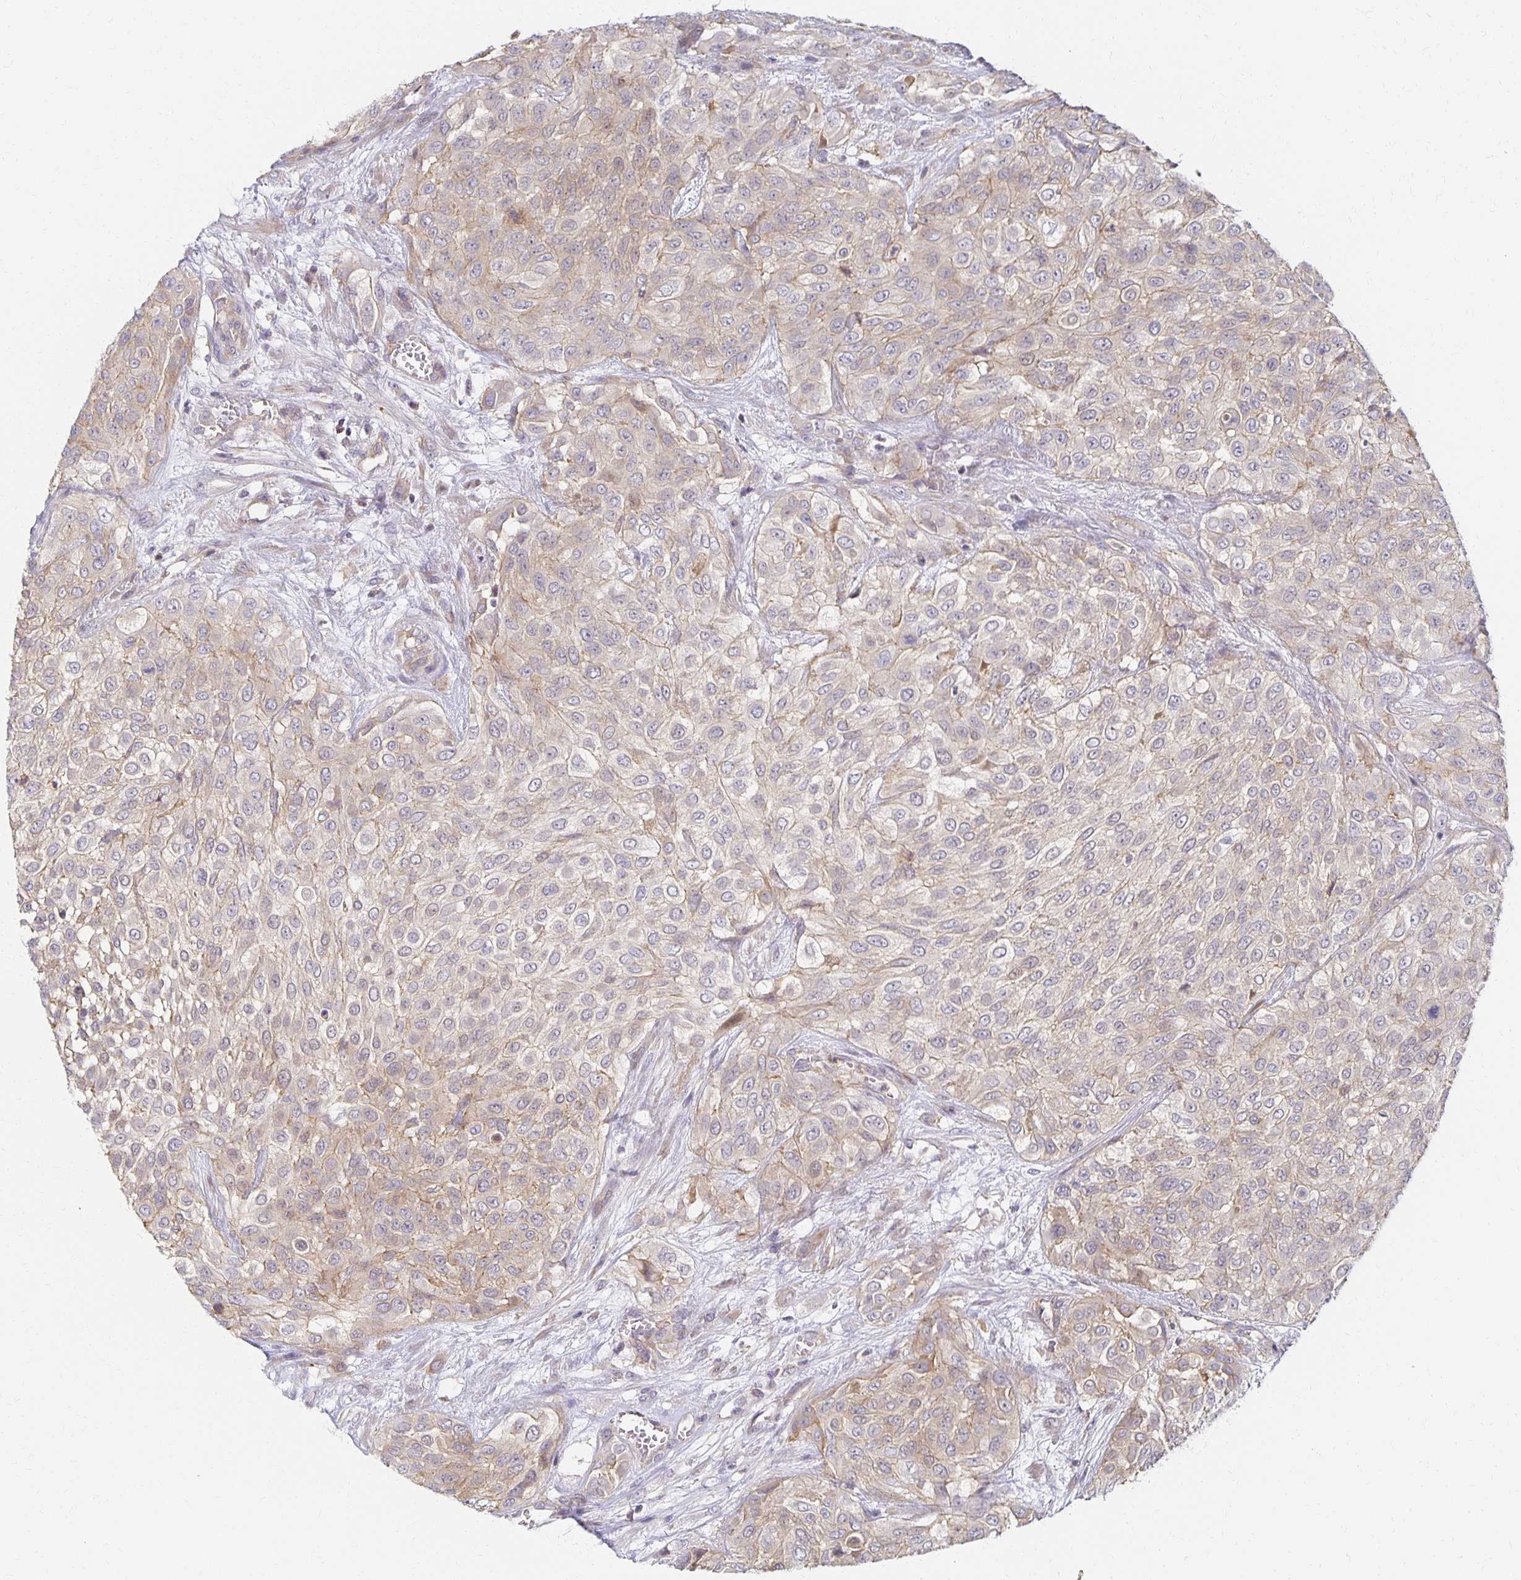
{"staining": {"intensity": "weak", "quantity": "25%-75%", "location": "cytoplasmic/membranous"}, "tissue": "urothelial cancer", "cell_type": "Tumor cells", "image_type": "cancer", "snomed": [{"axis": "morphology", "description": "Urothelial carcinoma, High grade"}, {"axis": "topography", "description": "Urinary bladder"}], "caption": "A histopathology image of urothelial cancer stained for a protein demonstrates weak cytoplasmic/membranous brown staining in tumor cells.", "gene": "SORL1", "patient": {"sex": "male", "age": 57}}